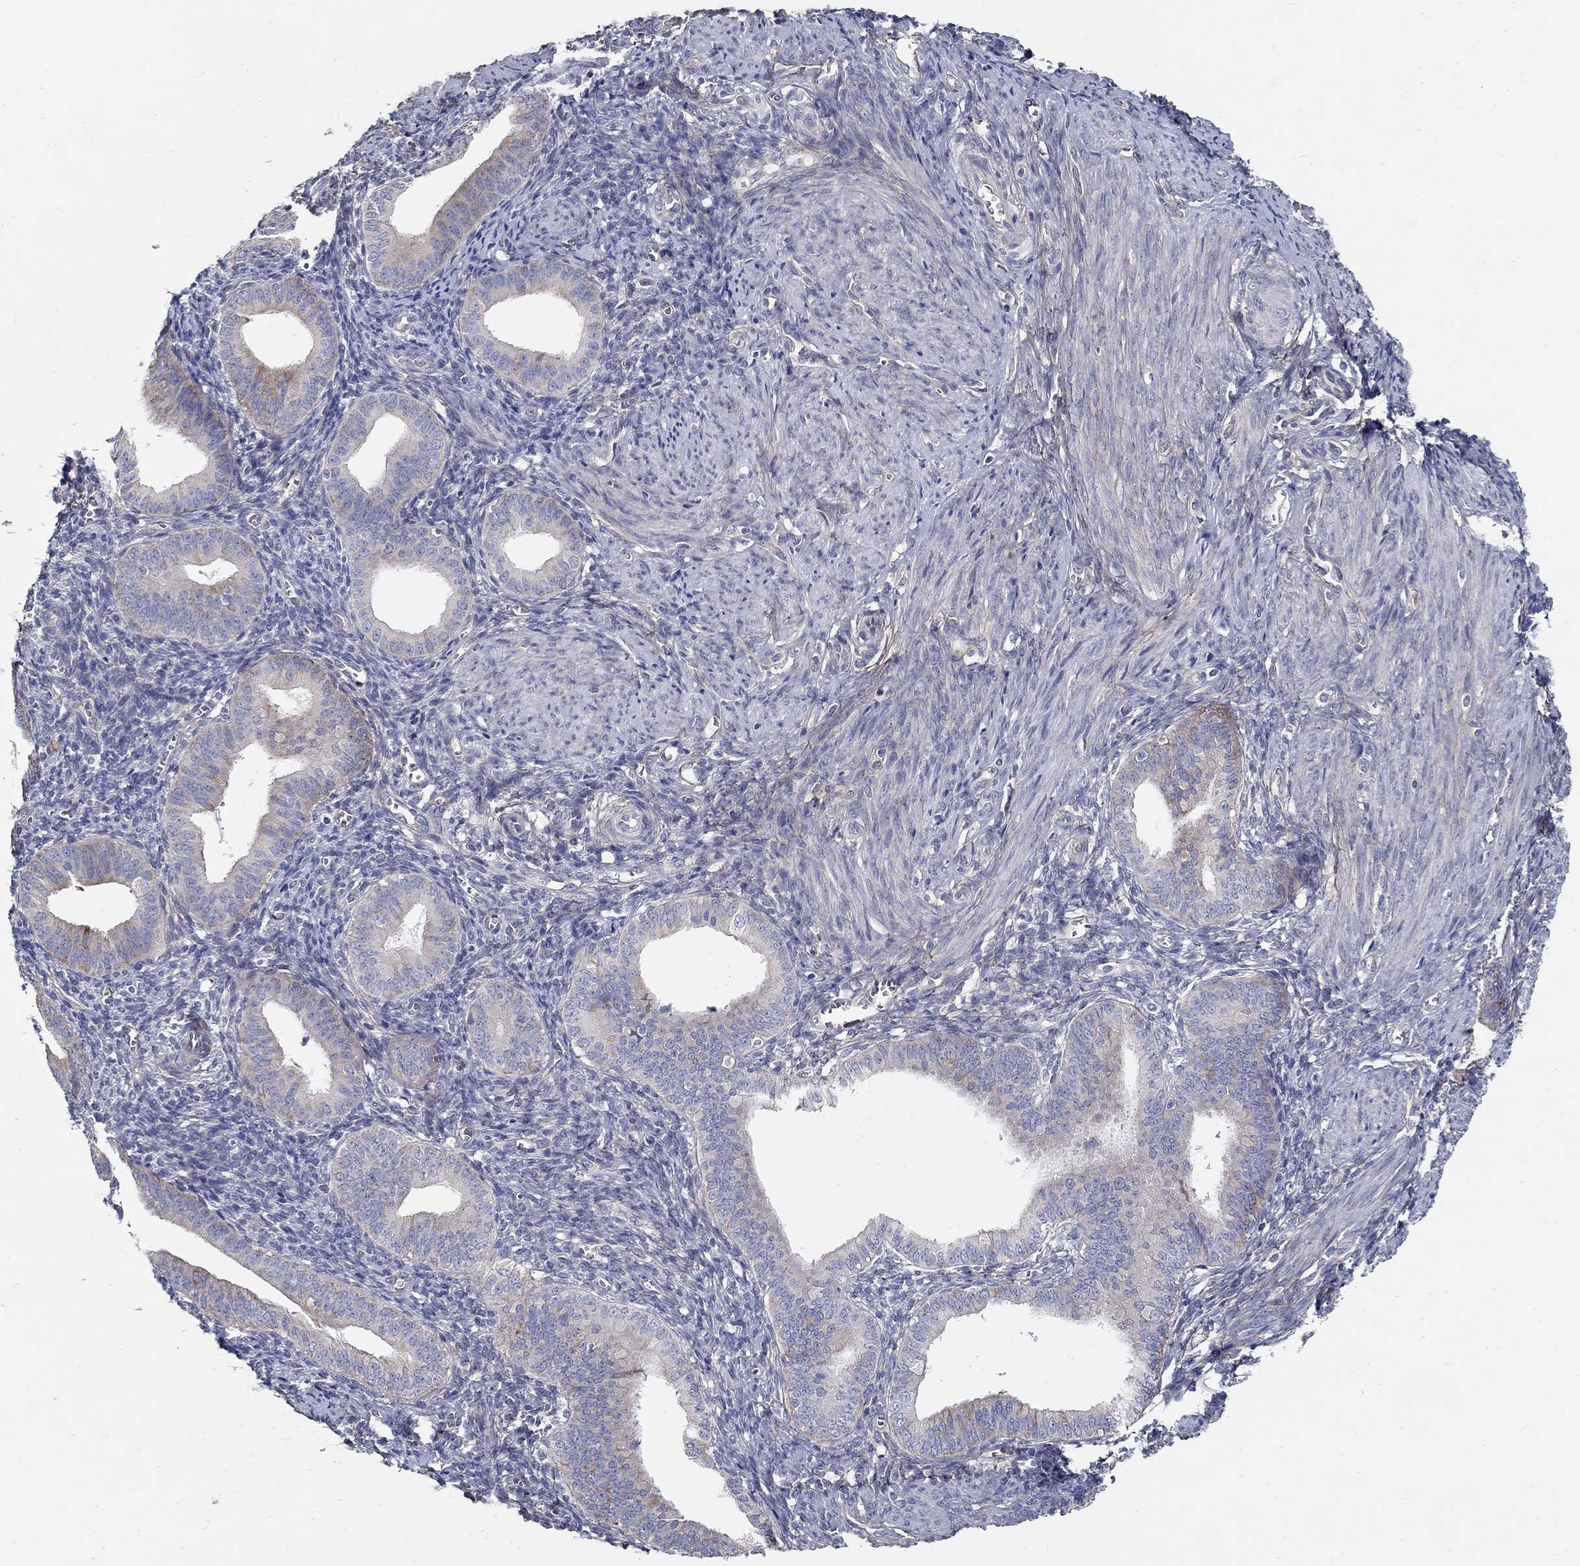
{"staining": {"intensity": "negative", "quantity": "none", "location": "none"}, "tissue": "endometrium", "cell_type": "Cells in endometrial stroma", "image_type": "normal", "snomed": [{"axis": "morphology", "description": "Normal tissue, NOS"}, {"axis": "topography", "description": "Endometrium"}], "caption": "Immunohistochemical staining of benign endometrium exhibits no significant positivity in cells in endometrial stroma.", "gene": "TGFBI", "patient": {"sex": "female", "age": 42}}